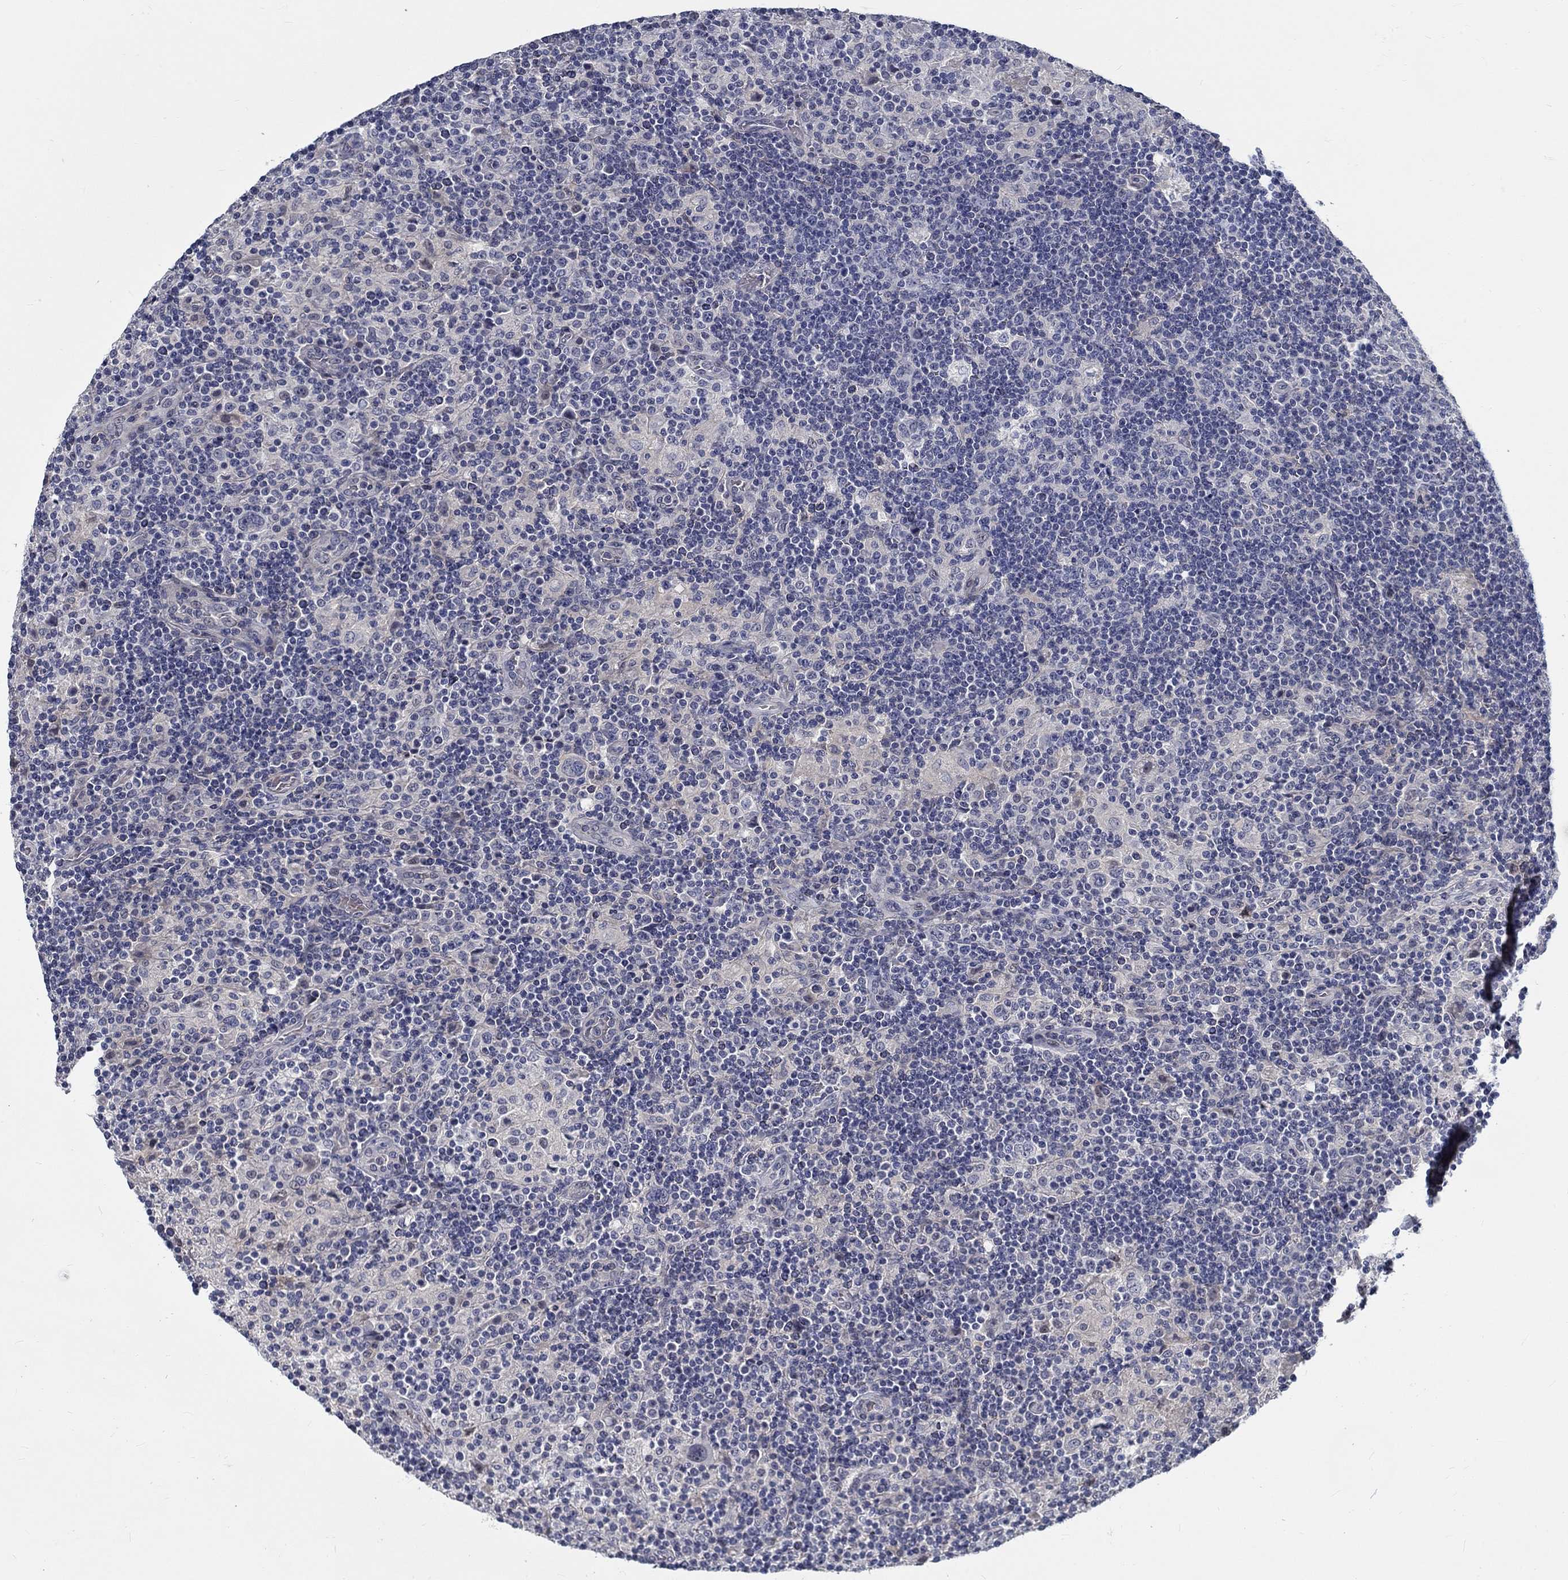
{"staining": {"intensity": "negative", "quantity": "none", "location": "none"}, "tissue": "lymphoma", "cell_type": "Tumor cells", "image_type": "cancer", "snomed": [{"axis": "morphology", "description": "Hodgkin's disease, NOS"}, {"axis": "topography", "description": "Lymph node"}], "caption": "Hodgkin's disease stained for a protein using immunohistochemistry (IHC) exhibits no expression tumor cells.", "gene": "MYBPC1", "patient": {"sex": "male", "age": 70}}